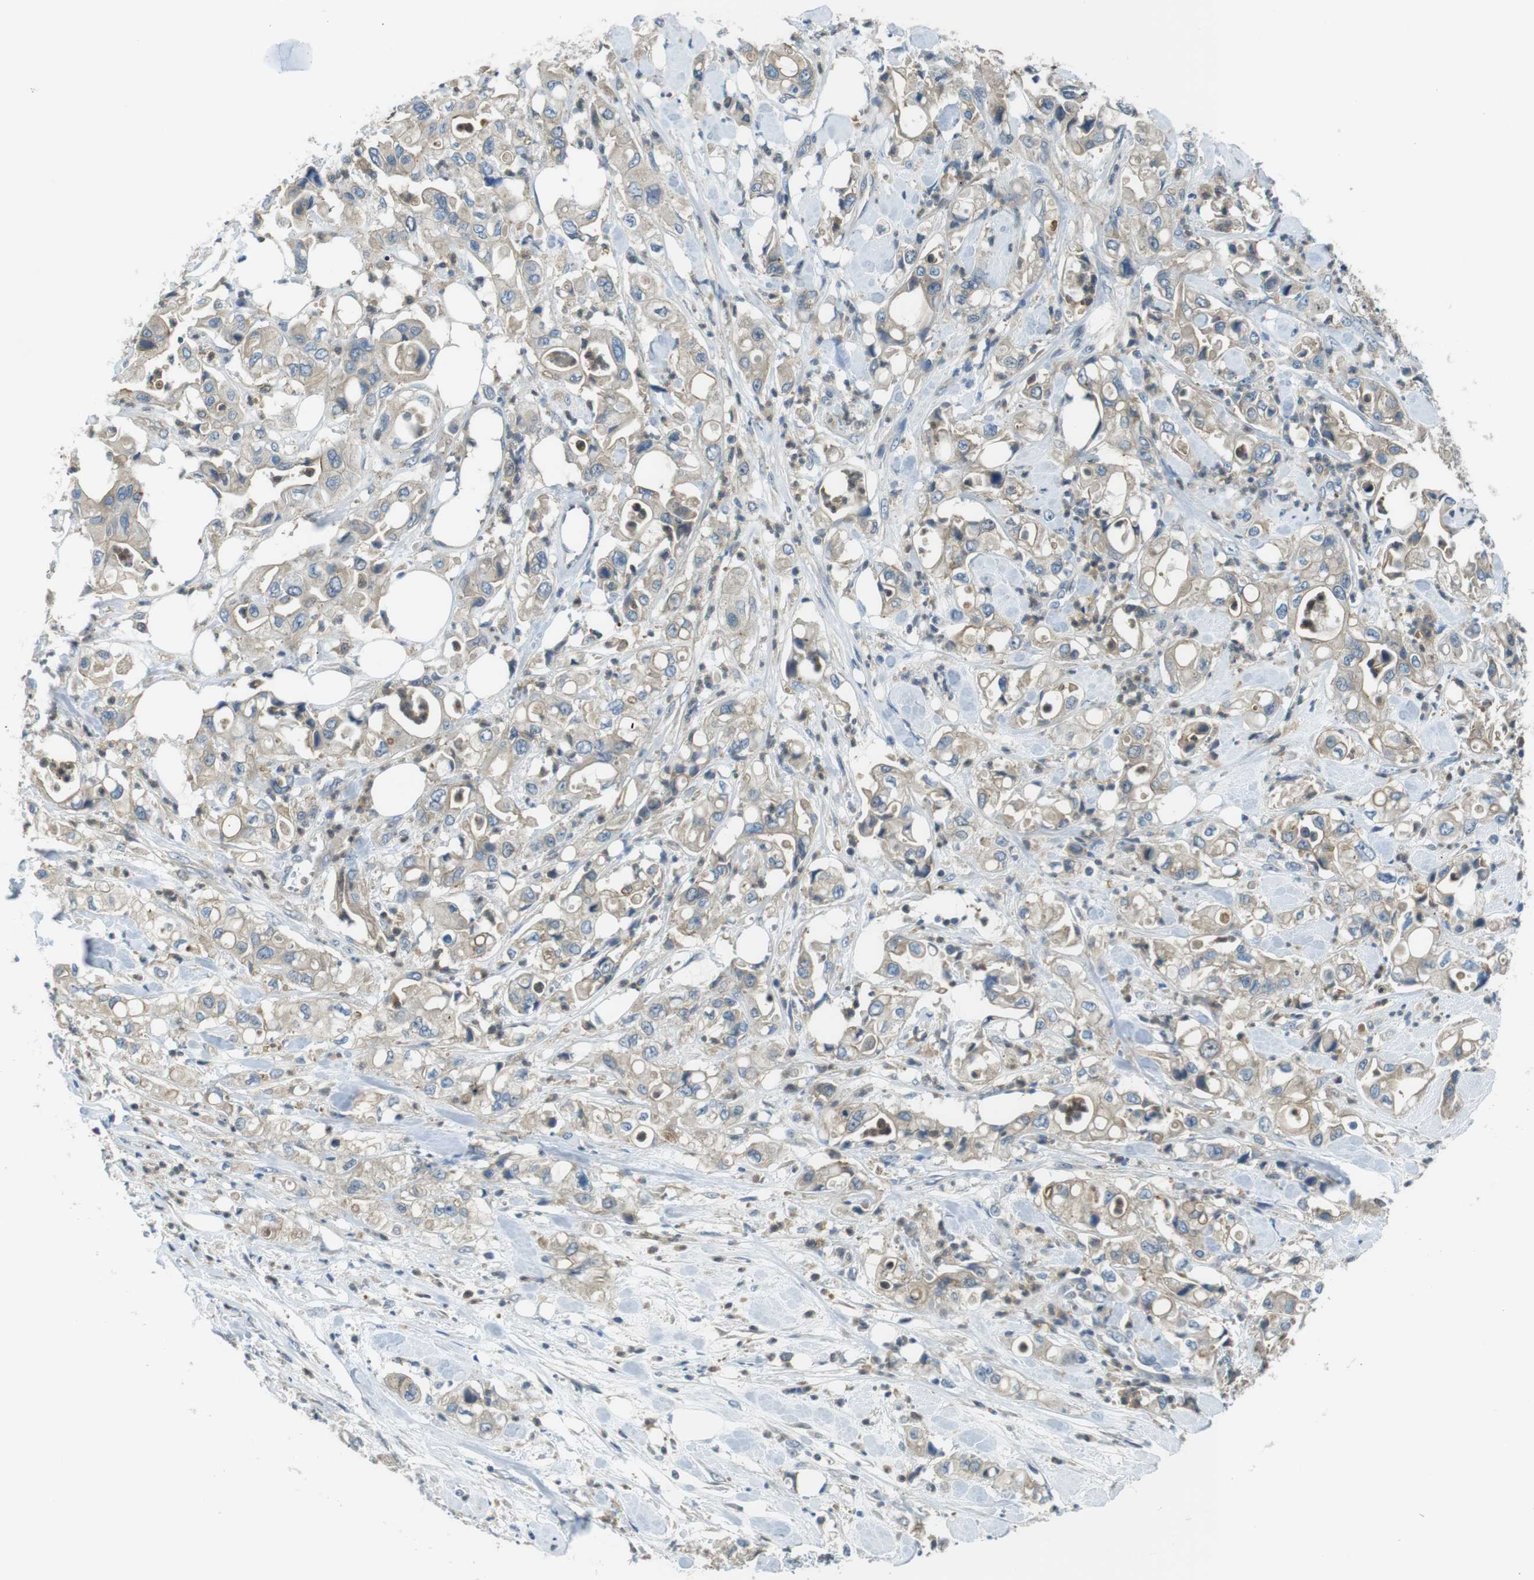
{"staining": {"intensity": "weak", "quantity": "<25%", "location": "cytoplasmic/membranous"}, "tissue": "pancreatic cancer", "cell_type": "Tumor cells", "image_type": "cancer", "snomed": [{"axis": "morphology", "description": "Adenocarcinoma, NOS"}, {"axis": "topography", "description": "Pancreas"}], "caption": "The photomicrograph reveals no staining of tumor cells in pancreatic adenocarcinoma. (Brightfield microscopy of DAB immunohistochemistry at high magnification).", "gene": "LRRC3B", "patient": {"sex": "male", "age": 70}}